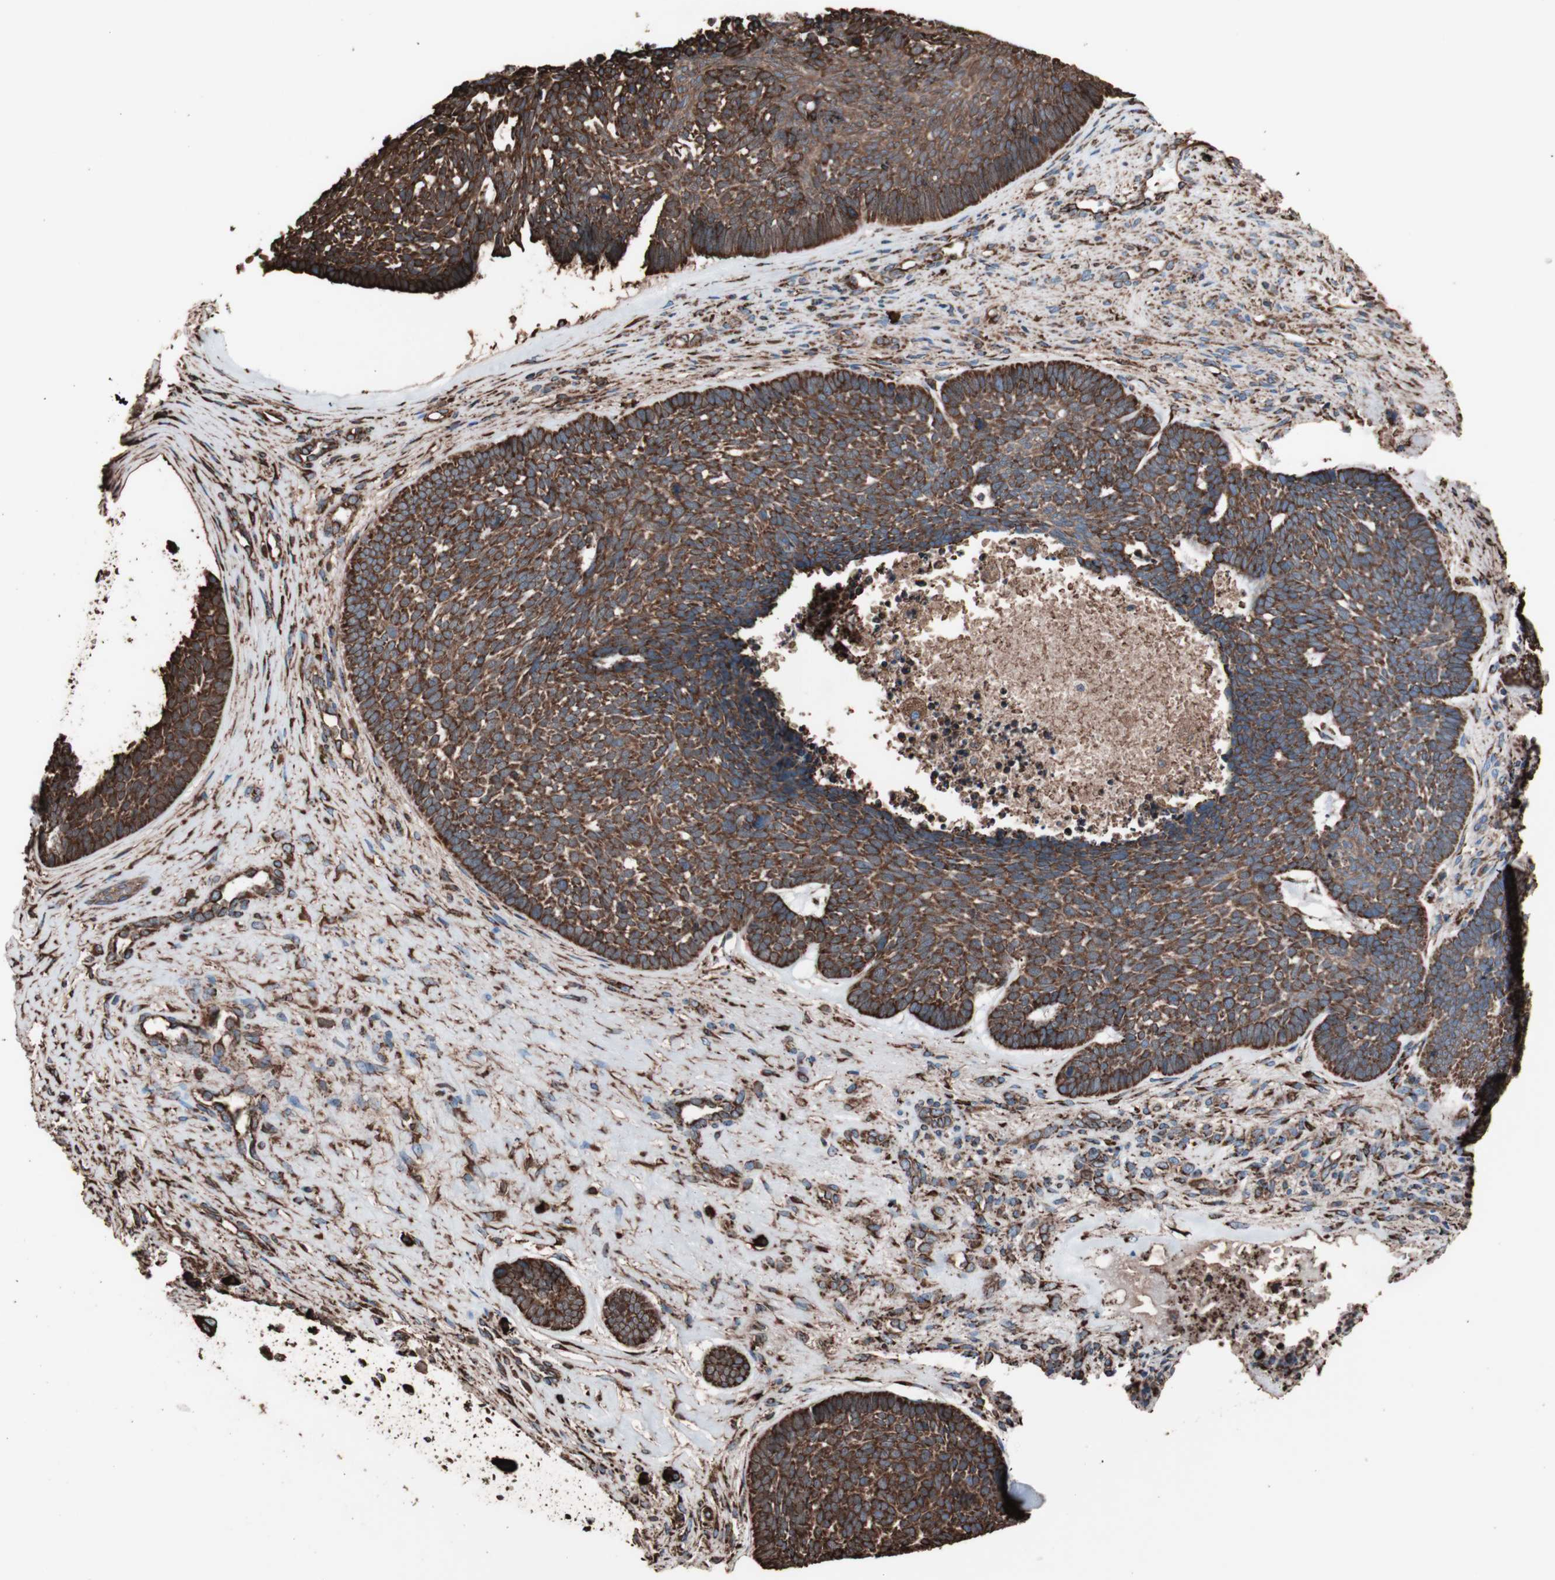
{"staining": {"intensity": "strong", "quantity": ">75%", "location": "cytoplasmic/membranous"}, "tissue": "skin cancer", "cell_type": "Tumor cells", "image_type": "cancer", "snomed": [{"axis": "morphology", "description": "Basal cell carcinoma"}, {"axis": "topography", "description": "Skin"}], "caption": "A high amount of strong cytoplasmic/membranous staining is appreciated in approximately >75% of tumor cells in basal cell carcinoma (skin) tissue.", "gene": "HSP90B1", "patient": {"sex": "male", "age": 84}}